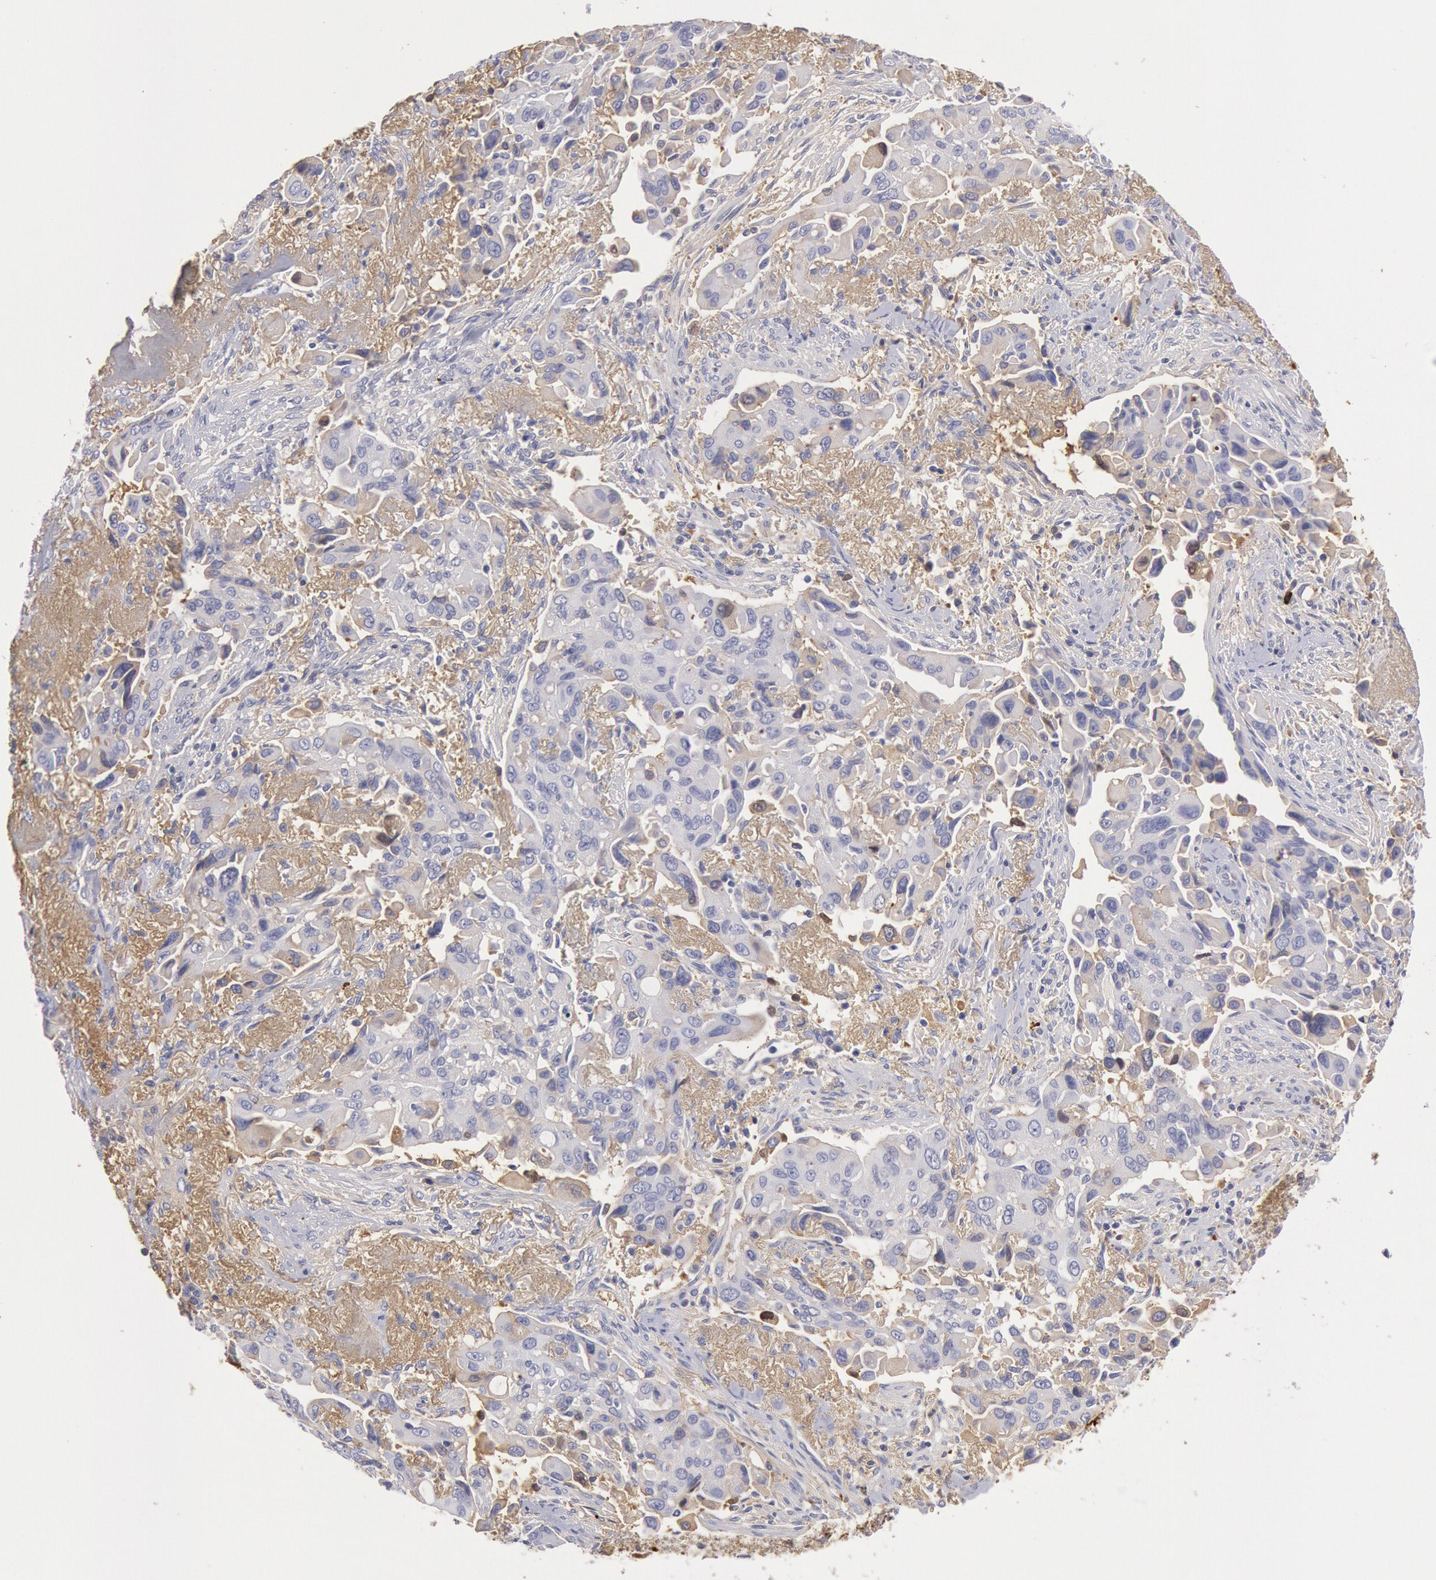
{"staining": {"intensity": "weak", "quantity": "<25%", "location": "cytoplasmic/membranous"}, "tissue": "lung cancer", "cell_type": "Tumor cells", "image_type": "cancer", "snomed": [{"axis": "morphology", "description": "Adenocarcinoma, NOS"}, {"axis": "topography", "description": "Lung"}], "caption": "Lung cancer was stained to show a protein in brown. There is no significant staining in tumor cells.", "gene": "IGHA1", "patient": {"sex": "male", "age": 68}}